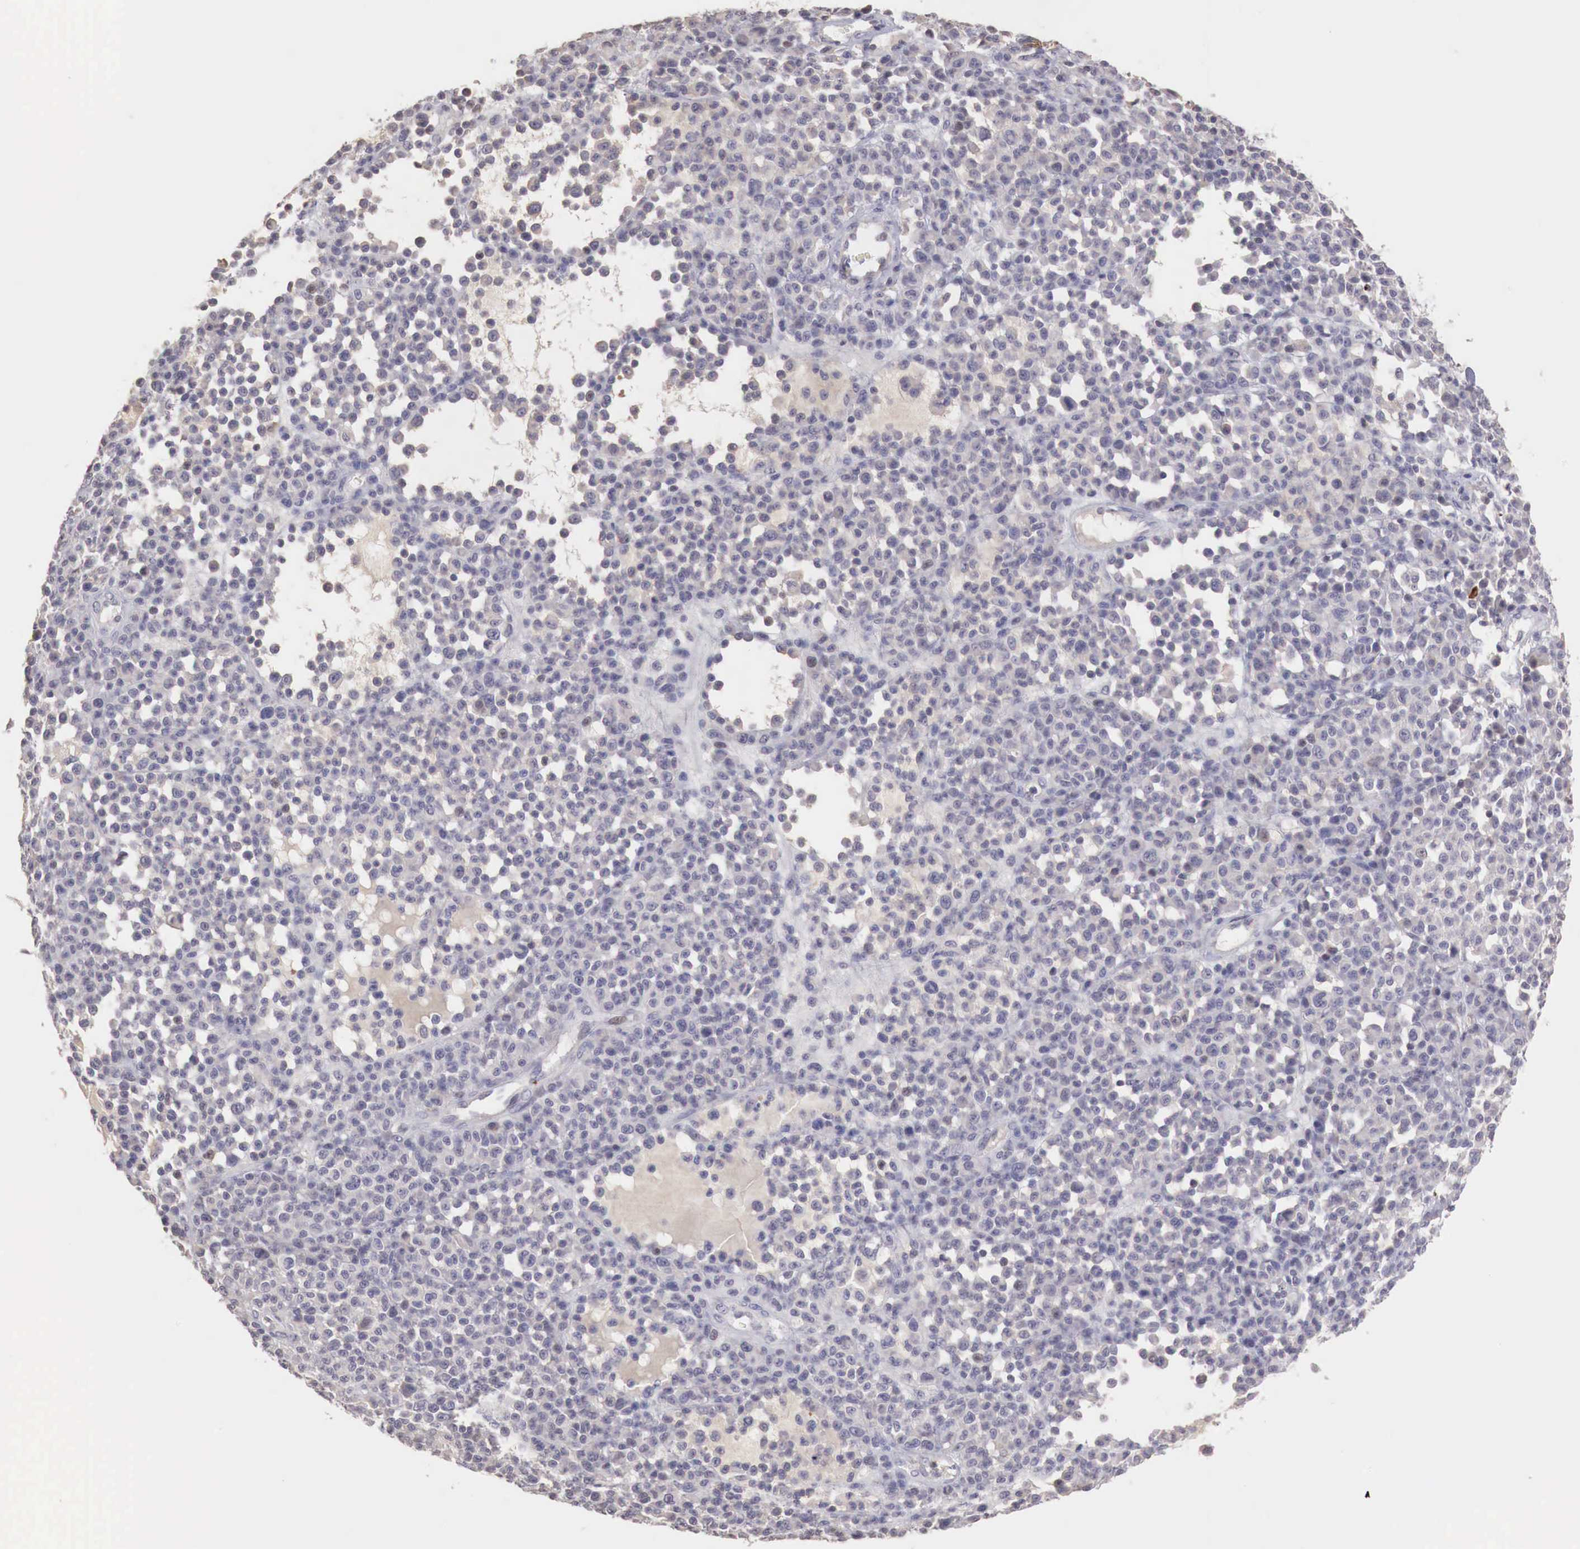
{"staining": {"intensity": "negative", "quantity": "none", "location": "none"}, "tissue": "melanoma", "cell_type": "Tumor cells", "image_type": "cancer", "snomed": [{"axis": "morphology", "description": "Malignant melanoma, Metastatic site"}, {"axis": "topography", "description": "Skin"}], "caption": "This is an IHC histopathology image of human melanoma. There is no expression in tumor cells.", "gene": "TBC1D9", "patient": {"sex": "male", "age": 32}}